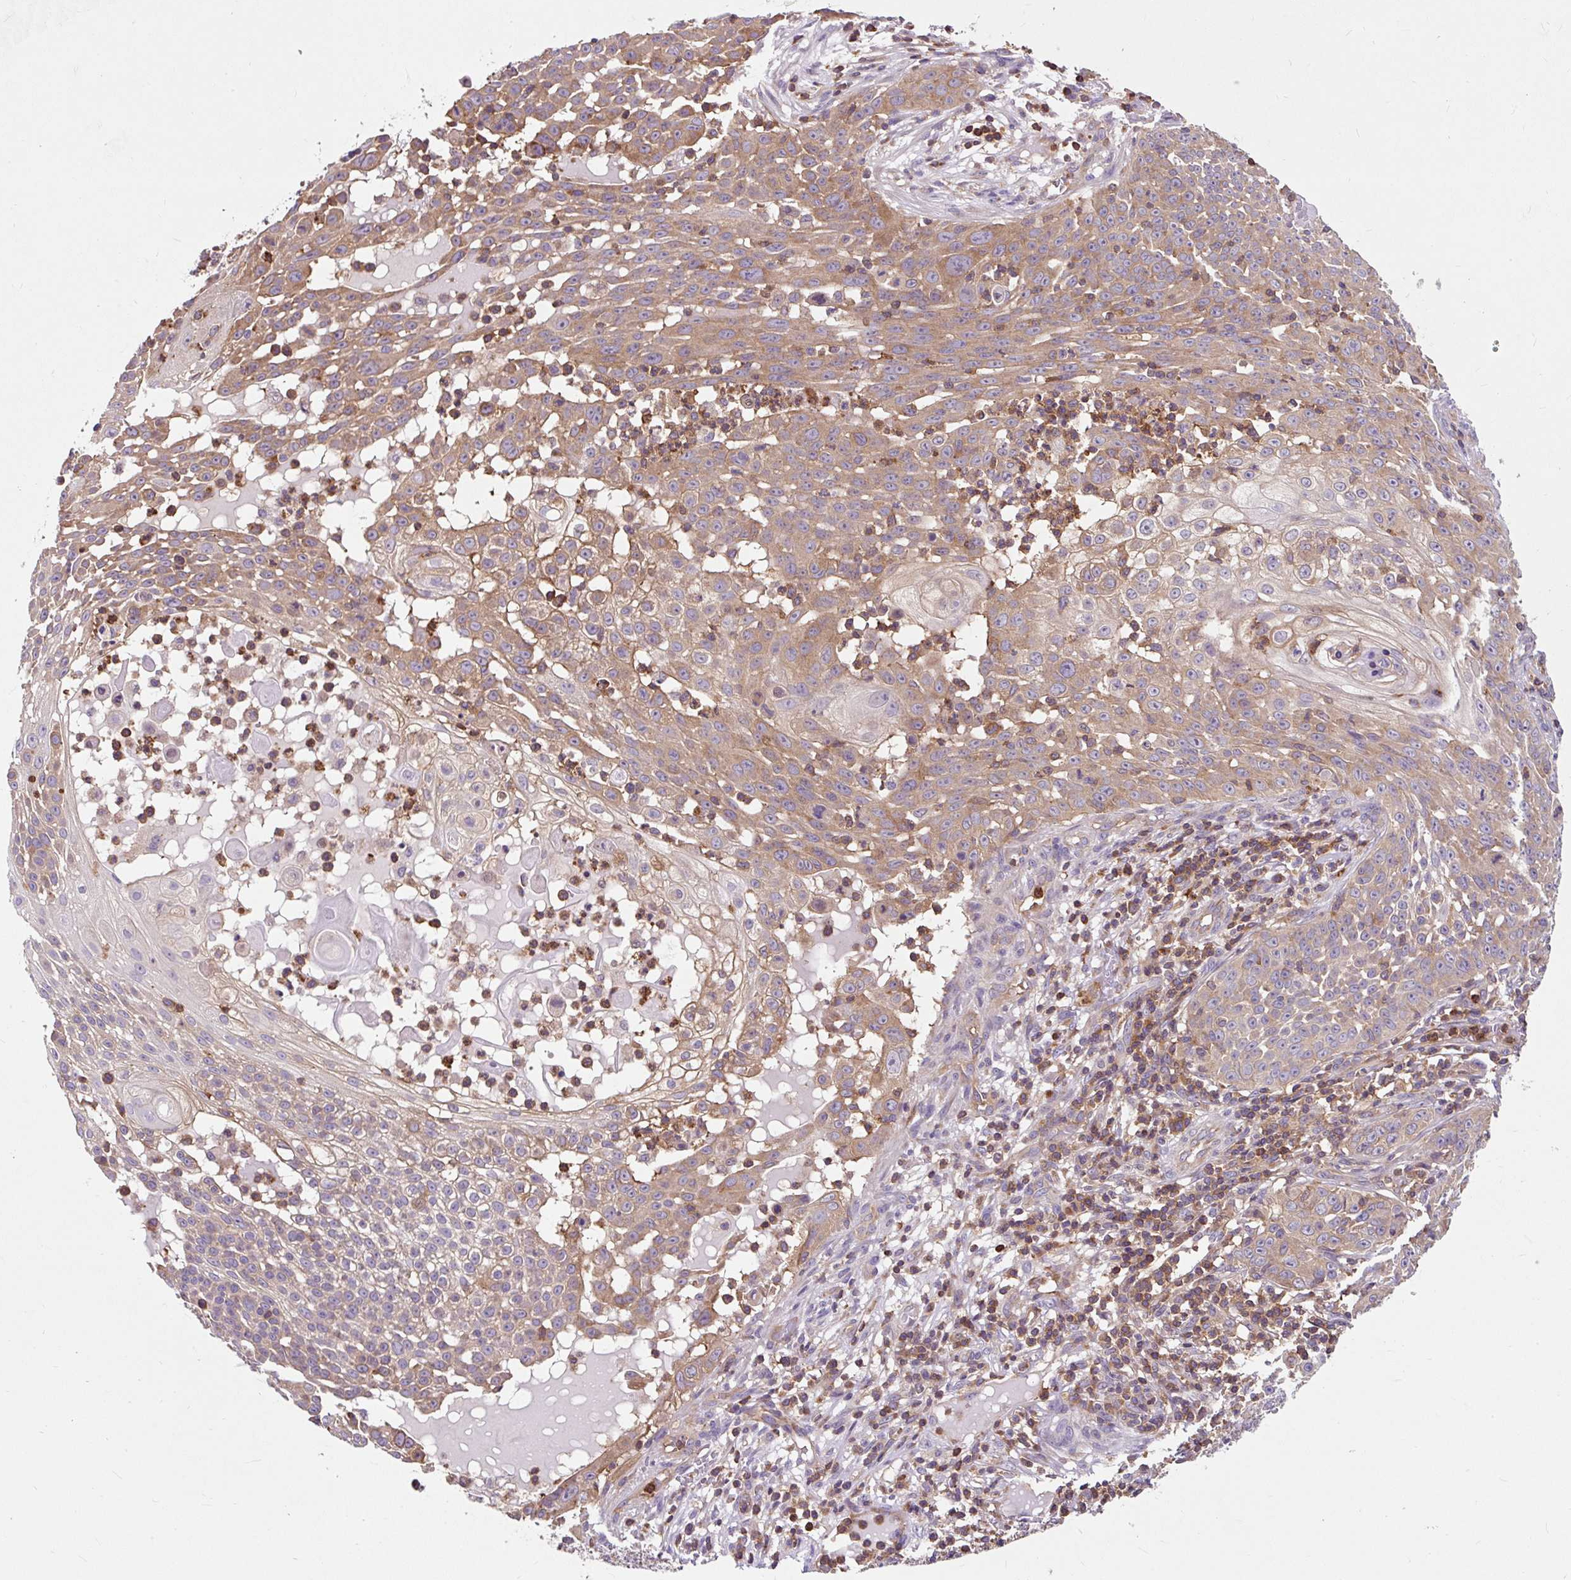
{"staining": {"intensity": "moderate", "quantity": "25%-75%", "location": "cytoplasmic/membranous"}, "tissue": "skin cancer", "cell_type": "Tumor cells", "image_type": "cancer", "snomed": [{"axis": "morphology", "description": "Squamous cell carcinoma, NOS"}, {"axis": "topography", "description": "Skin"}], "caption": "Skin cancer was stained to show a protein in brown. There is medium levels of moderate cytoplasmic/membranous positivity in about 25%-75% of tumor cells.", "gene": "CISD3", "patient": {"sex": "male", "age": 24}}